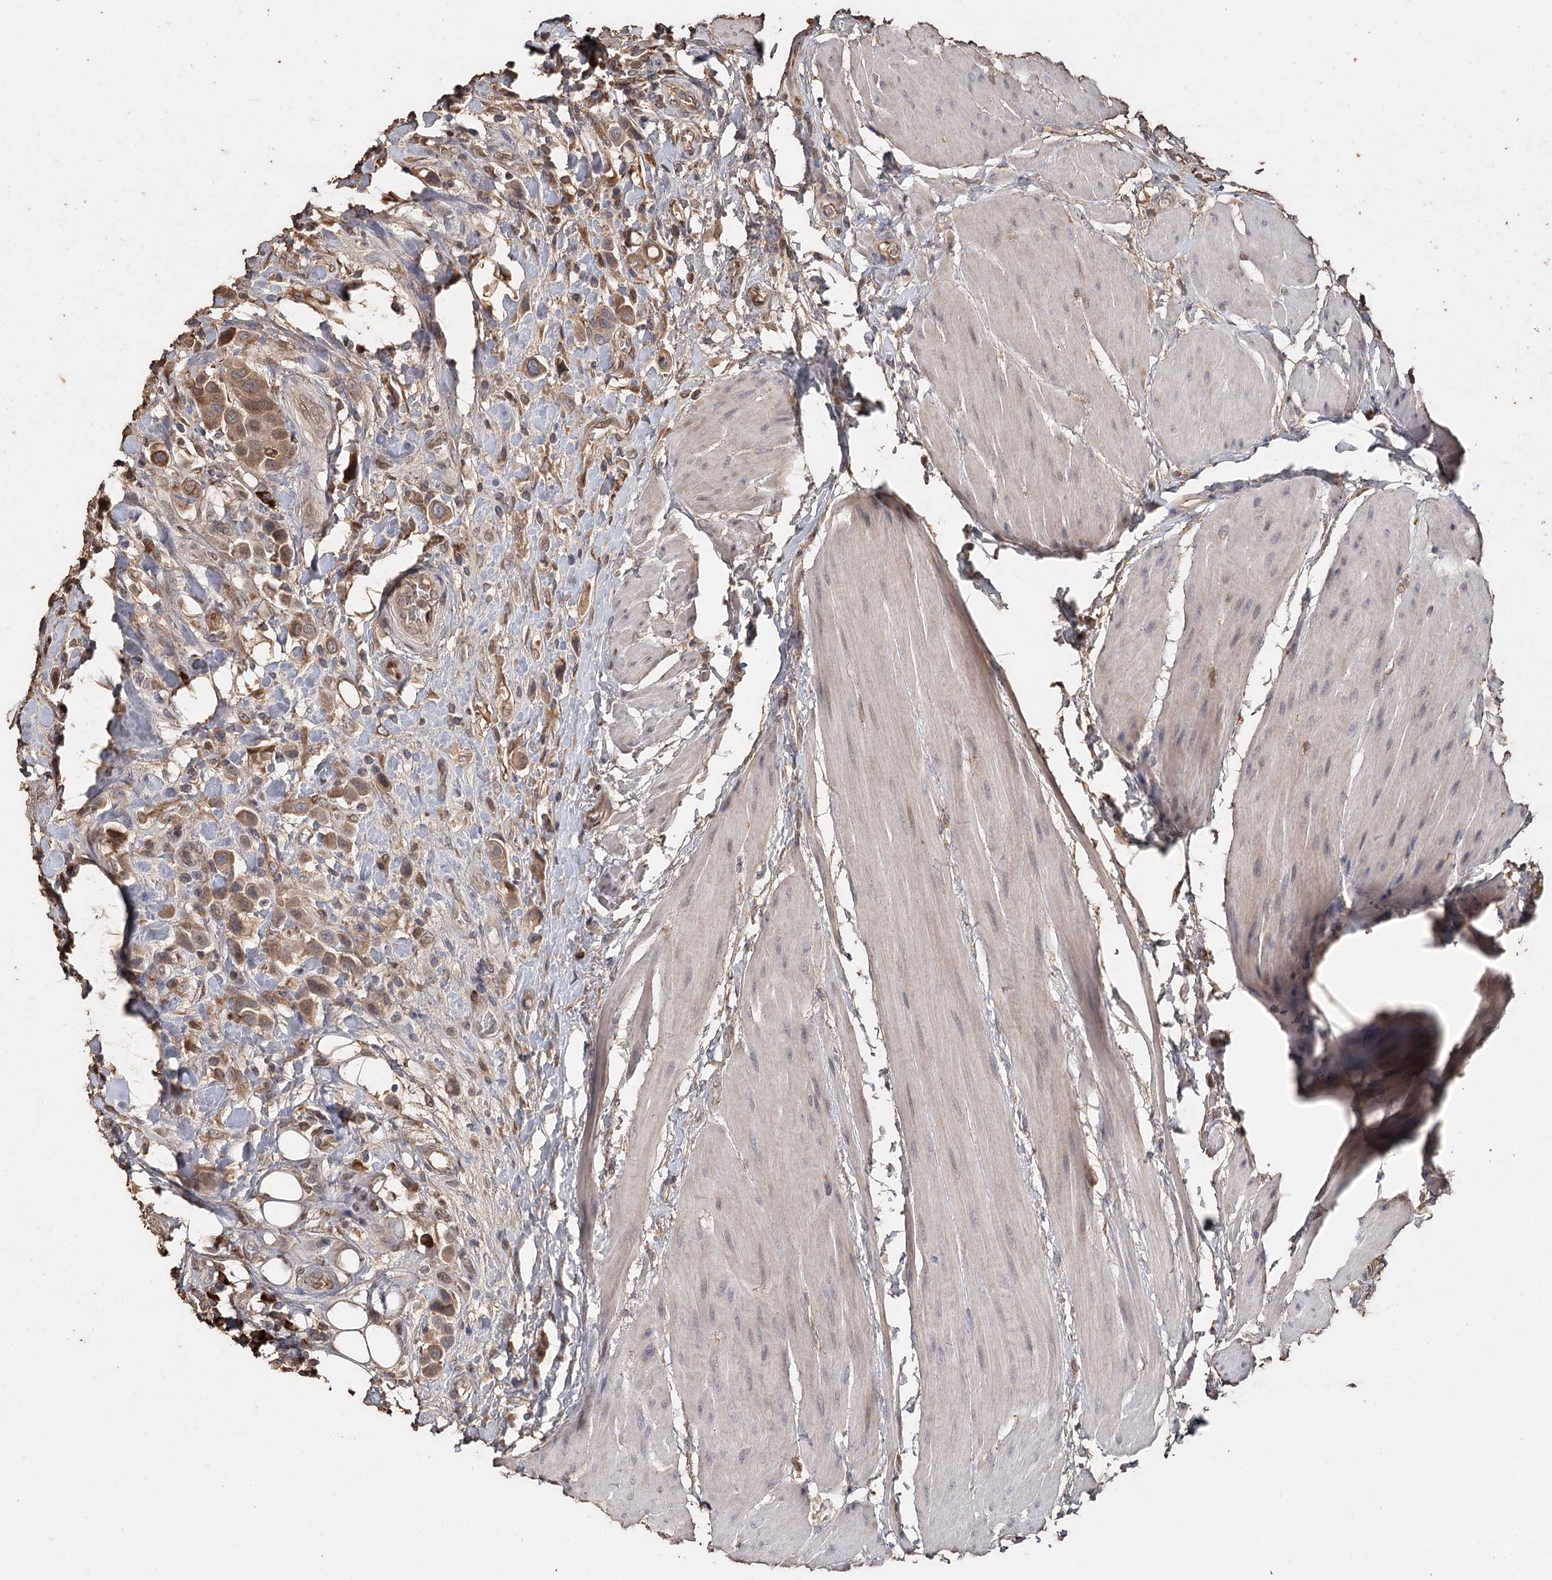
{"staining": {"intensity": "moderate", "quantity": ">75%", "location": "cytoplasmic/membranous,nuclear"}, "tissue": "urothelial cancer", "cell_type": "Tumor cells", "image_type": "cancer", "snomed": [{"axis": "morphology", "description": "Urothelial carcinoma, High grade"}, {"axis": "topography", "description": "Urinary bladder"}], "caption": "This micrograph reveals immunohistochemistry (IHC) staining of high-grade urothelial carcinoma, with medium moderate cytoplasmic/membranous and nuclear expression in about >75% of tumor cells.", "gene": "SYVN1", "patient": {"sex": "male", "age": 50}}